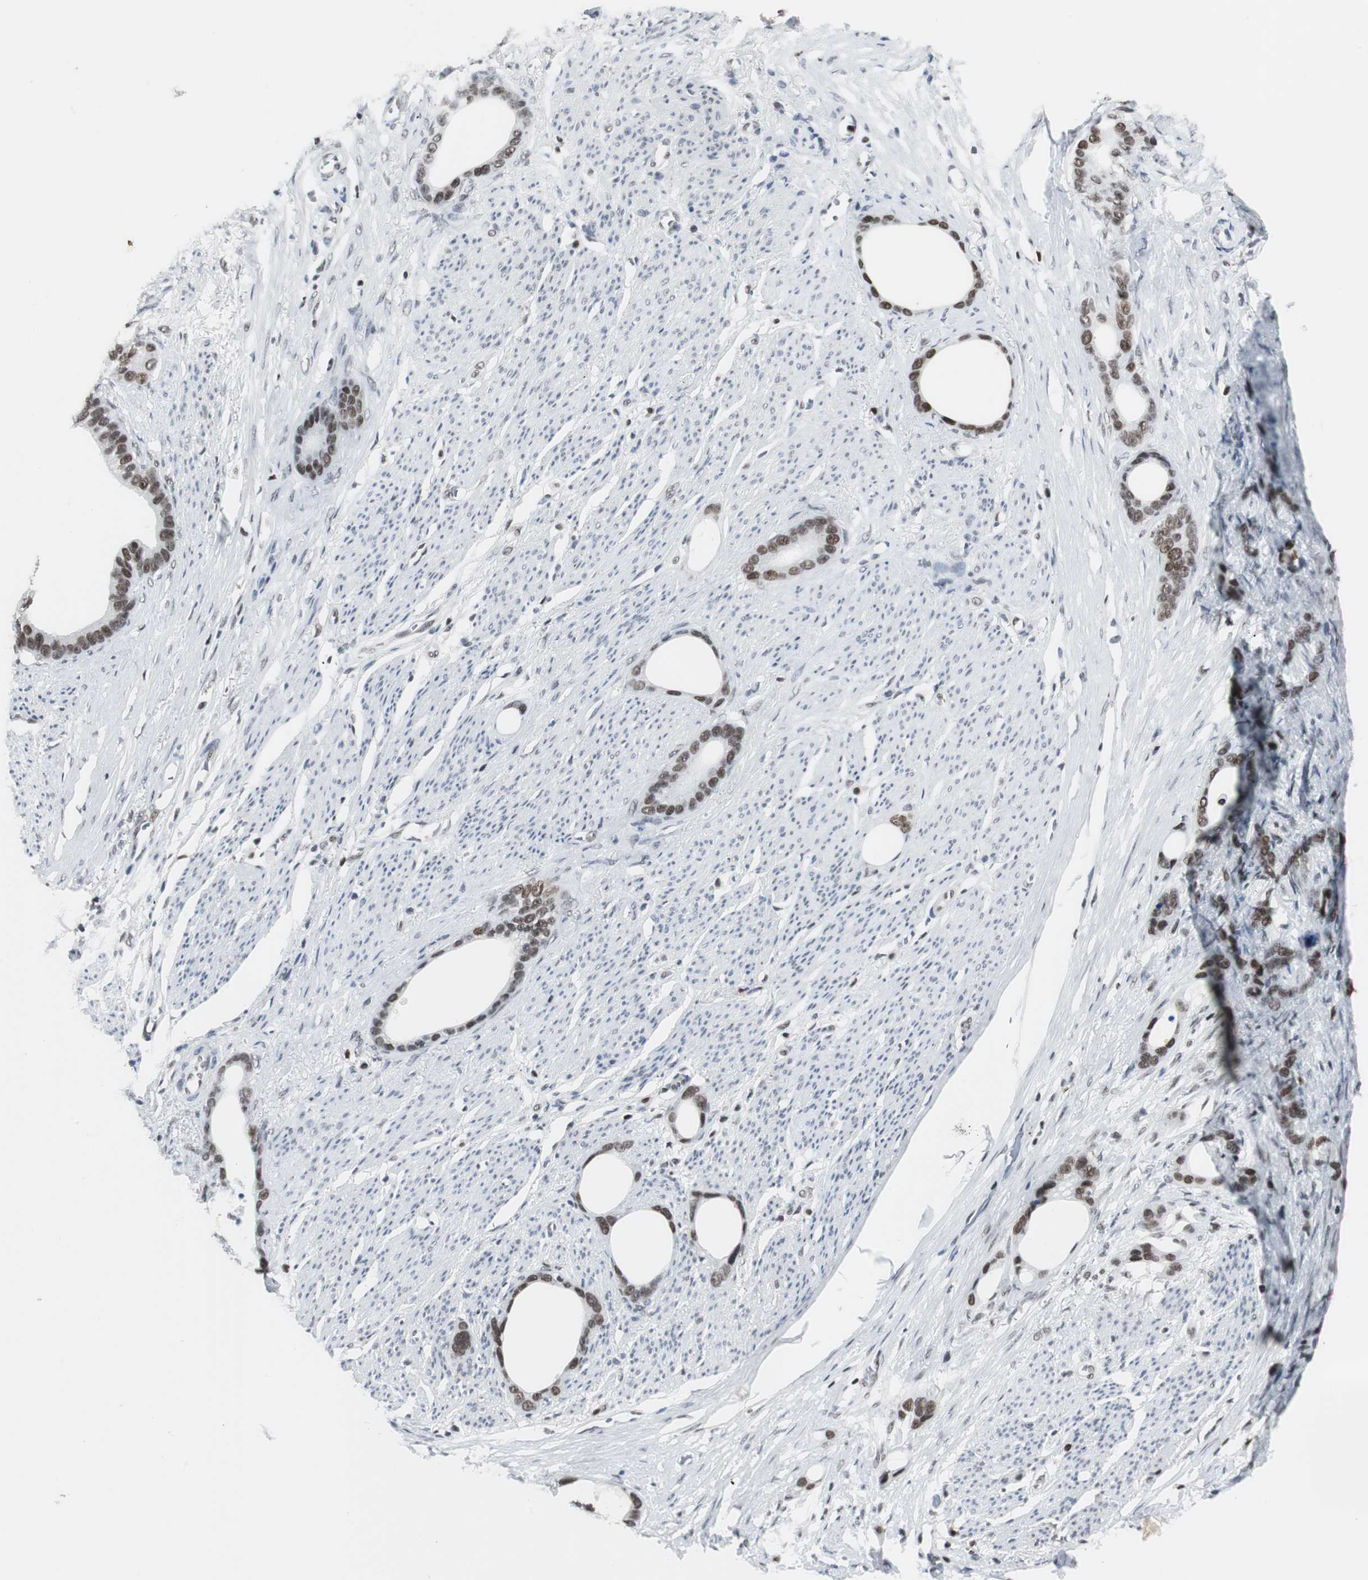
{"staining": {"intensity": "moderate", "quantity": ">75%", "location": "nuclear"}, "tissue": "stomach cancer", "cell_type": "Tumor cells", "image_type": "cancer", "snomed": [{"axis": "morphology", "description": "Adenocarcinoma, NOS"}, {"axis": "topography", "description": "Stomach"}], "caption": "A brown stain labels moderate nuclear positivity of a protein in human stomach adenocarcinoma tumor cells.", "gene": "RAD9A", "patient": {"sex": "female", "age": 75}}